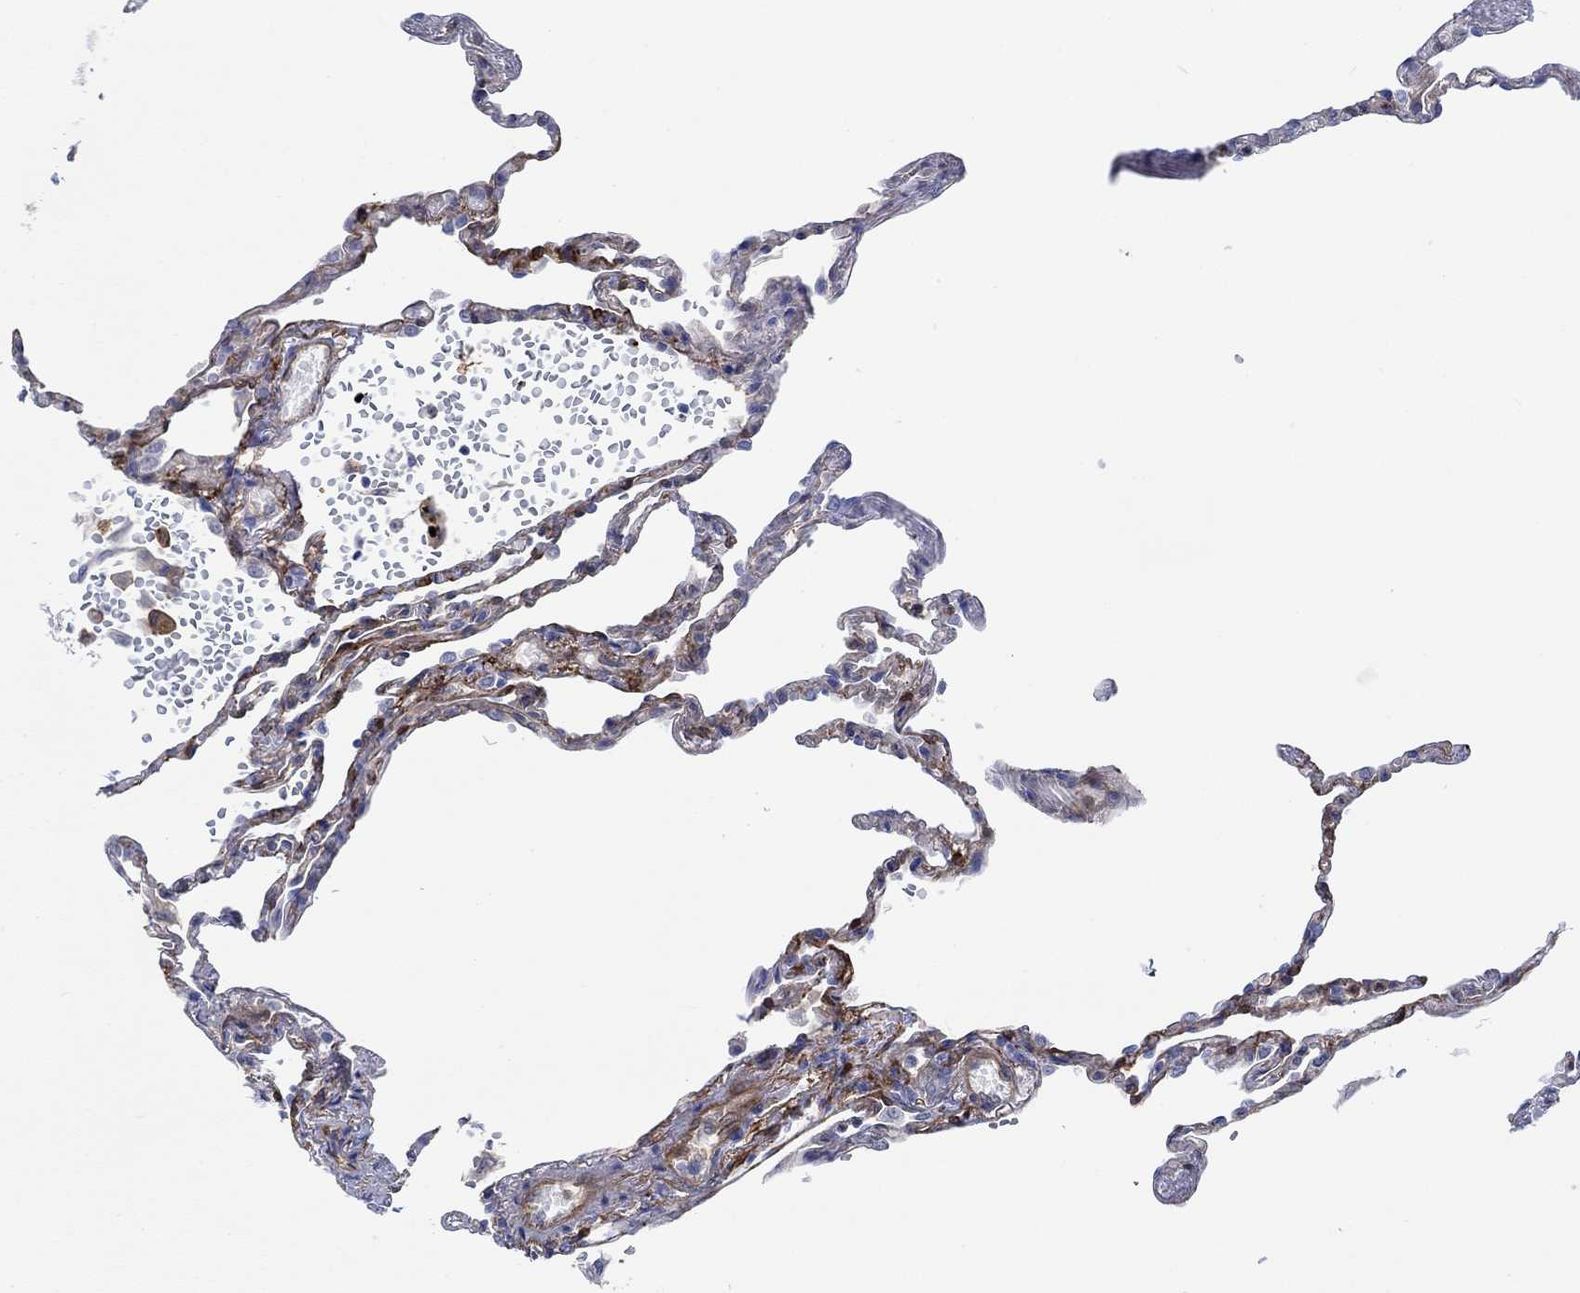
{"staining": {"intensity": "strong", "quantity": "25%-75%", "location": "cytoplasmic/membranous"}, "tissue": "lung", "cell_type": "Alveolar cells", "image_type": "normal", "snomed": [{"axis": "morphology", "description": "Normal tissue, NOS"}, {"axis": "topography", "description": "Lung"}], "caption": "The histopathology image demonstrates immunohistochemical staining of benign lung. There is strong cytoplasmic/membranous positivity is seen in about 25%-75% of alveolar cells. The staining was performed using DAB (3,3'-diaminobenzidine), with brown indicating positive protein expression. Nuclei are stained blue with hematoxylin.", "gene": "TGM2", "patient": {"sex": "male", "age": 78}}